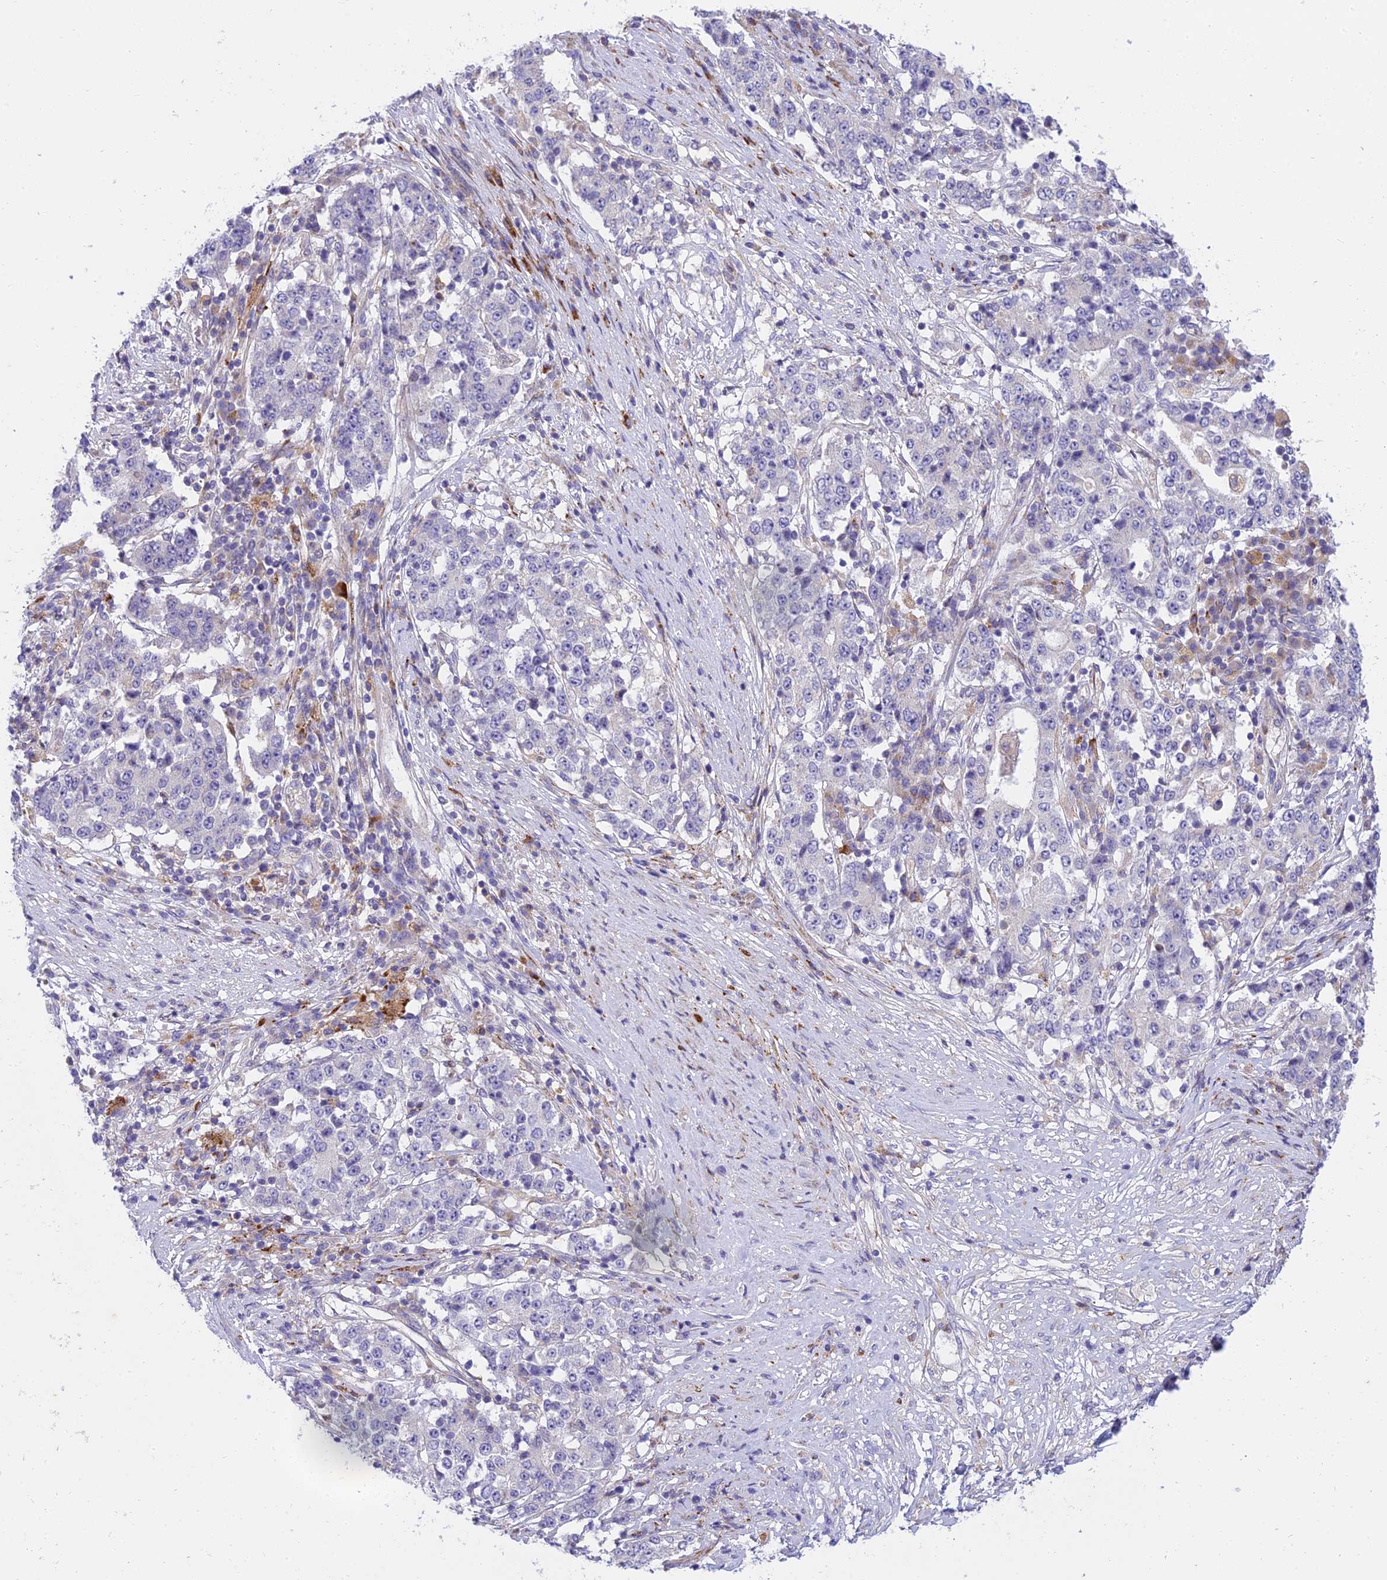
{"staining": {"intensity": "negative", "quantity": "none", "location": "none"}, "tissue": "stomach cancer", "cell_type": "Tumor cells", "image_type": "cancer", "snomed": [{"axis": "morphology", "description": "Adenocarcinoma, NOS"}, {"axis": "topography", "description": "Stomach"}], "caption": "An immunohistochemistry (IHC) photomicrograph of adenocarcinoma (stomach) is shown. There is no staining in tumor cells of adenocarcinoma (stomach).", "gene": "CLCN7", "patient": {"sex": "male", "age": 59}}